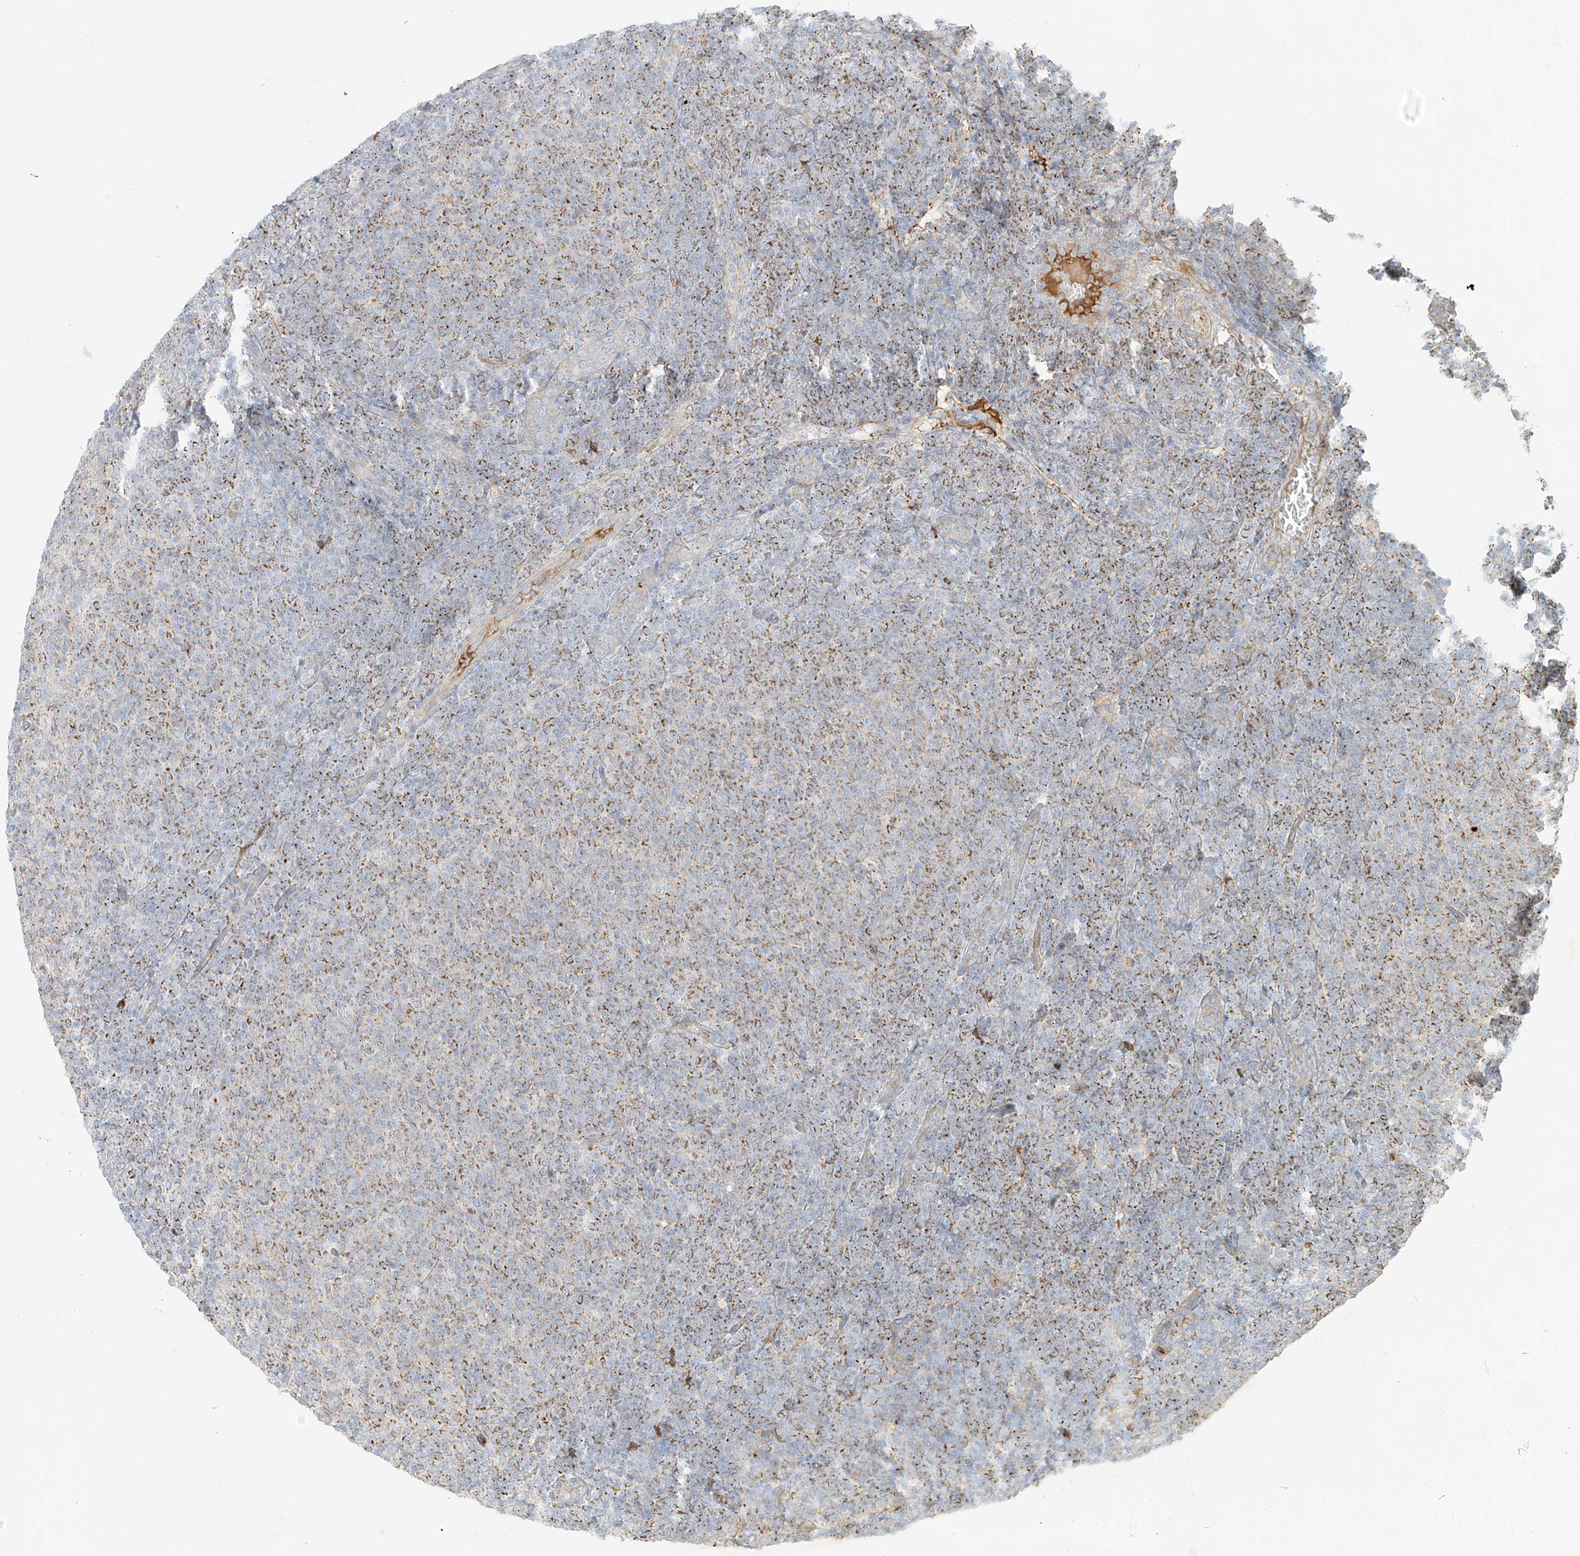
{"staining": {"intensity": "moderate", "quantity": "25%-75%", "location": "cytoplasmic/membranous"}, "tissue": "lymphoma", "cell_type": "Tumor cells", "image_type": "cancer", "snomed": [{"axis": "morphology", "description": "Malignant lymphoma, non-Hodgkin's type, Low grade"}, {"axis": "topography", "description": "Lymph node"}], "caption": "Moderate cytoplasmic/membranous expression for a protein is identified in about 25%-75% of tumor cells of low-grade malignant lymphoma, non-Hodgkin's type using immunohistochemistry.", "gene": "OCSTAMP", "patient": {"sex": "male", "age": 66}}